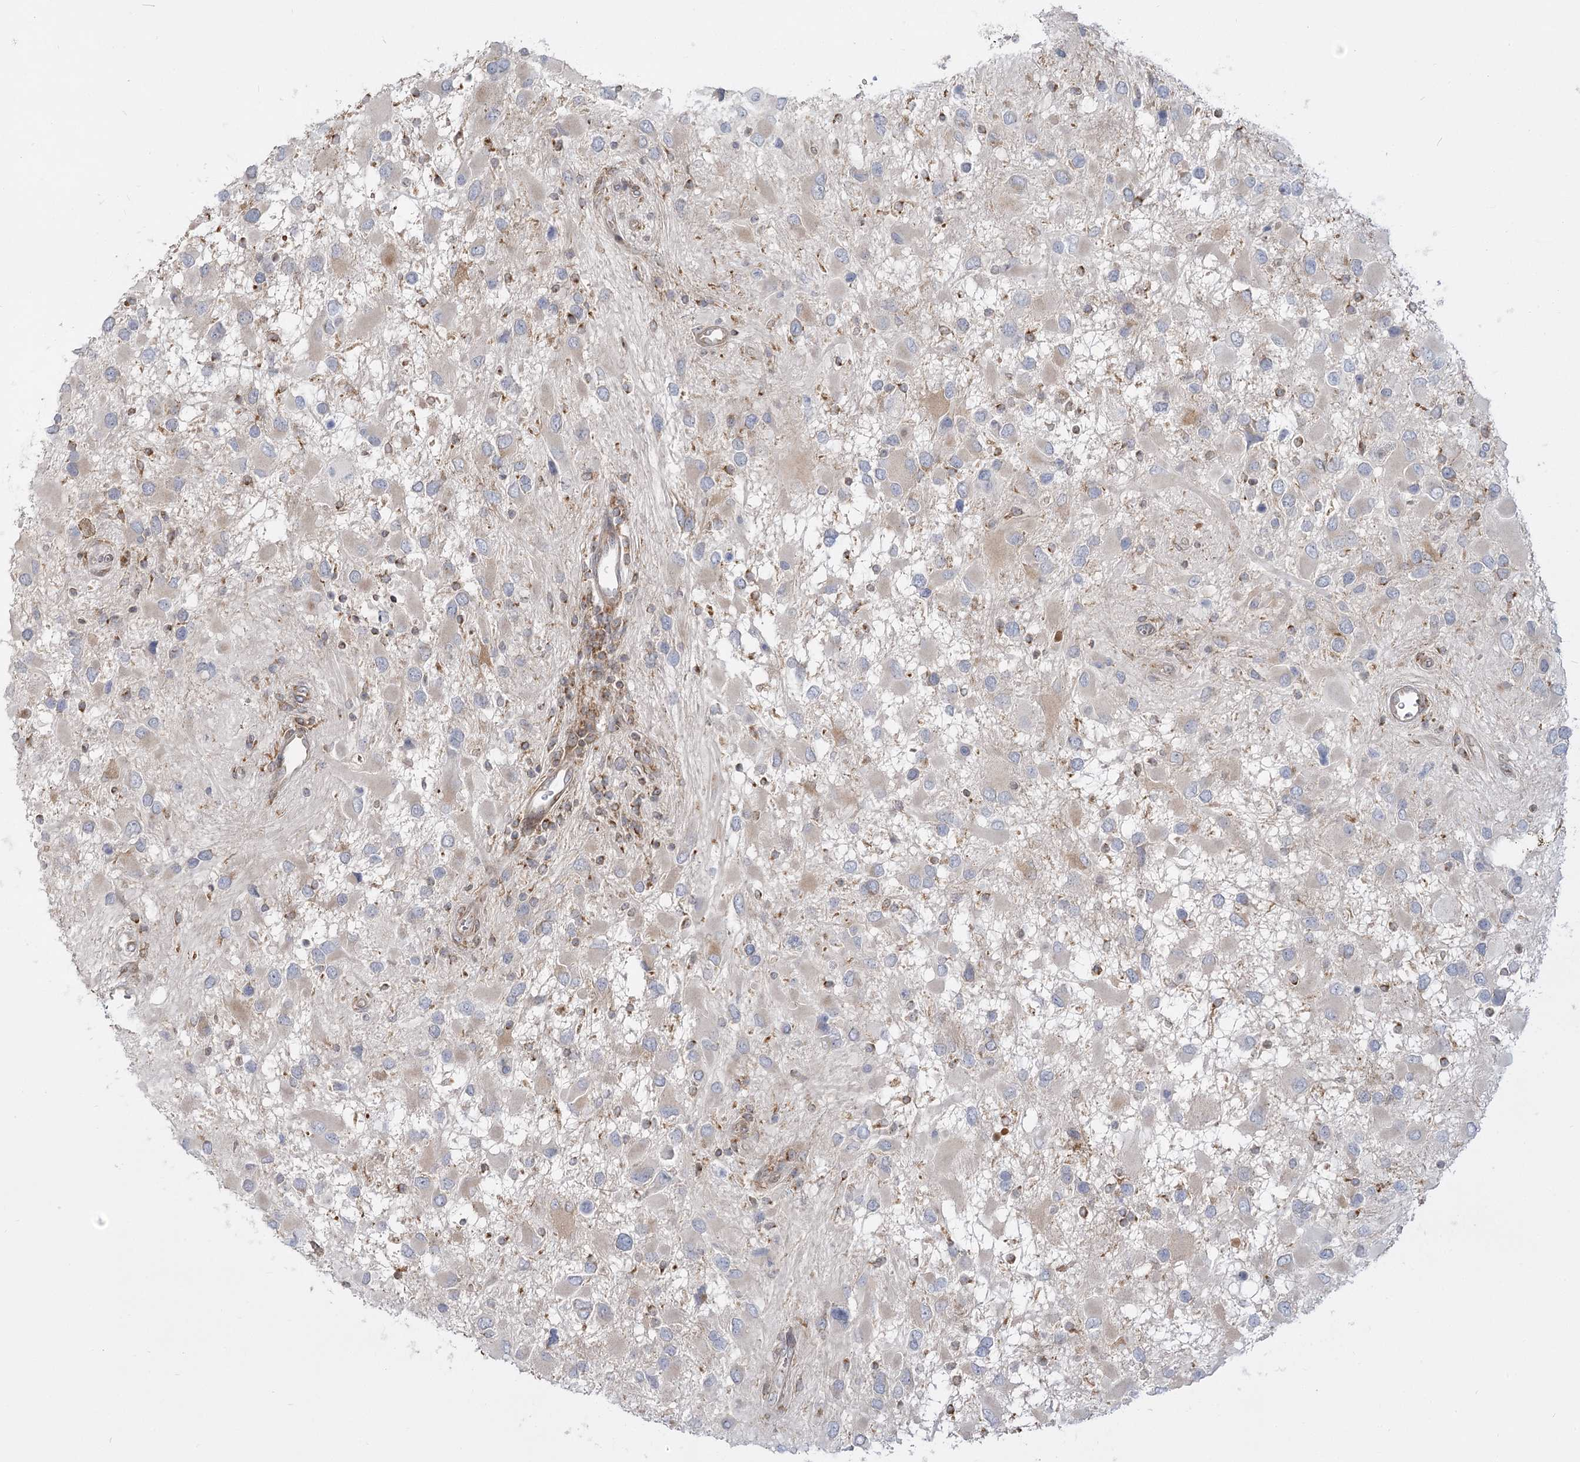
{"staining": {"intensity": "negative", "quantity": "none", "location": "none"}, "tissue": "glioma", "cell_type": "Tumor cells", "image_type": "cancer", "snomed": [{"axis": "morphology", "description": "Glioma, malignant, High grade"}, {"axis": "topography", "description": "Brain"}], "caption": "IHC micrograph of neoplastic tissue: glioma stained with DAB exhibits no significant protein staining in tumor cells. (DAB (3,3'-diaminobenzidine) immunohistochemistry (IHC), high magnification).", "gene": "MTMR3", "patient": {"sex": "male", "age": 53}}